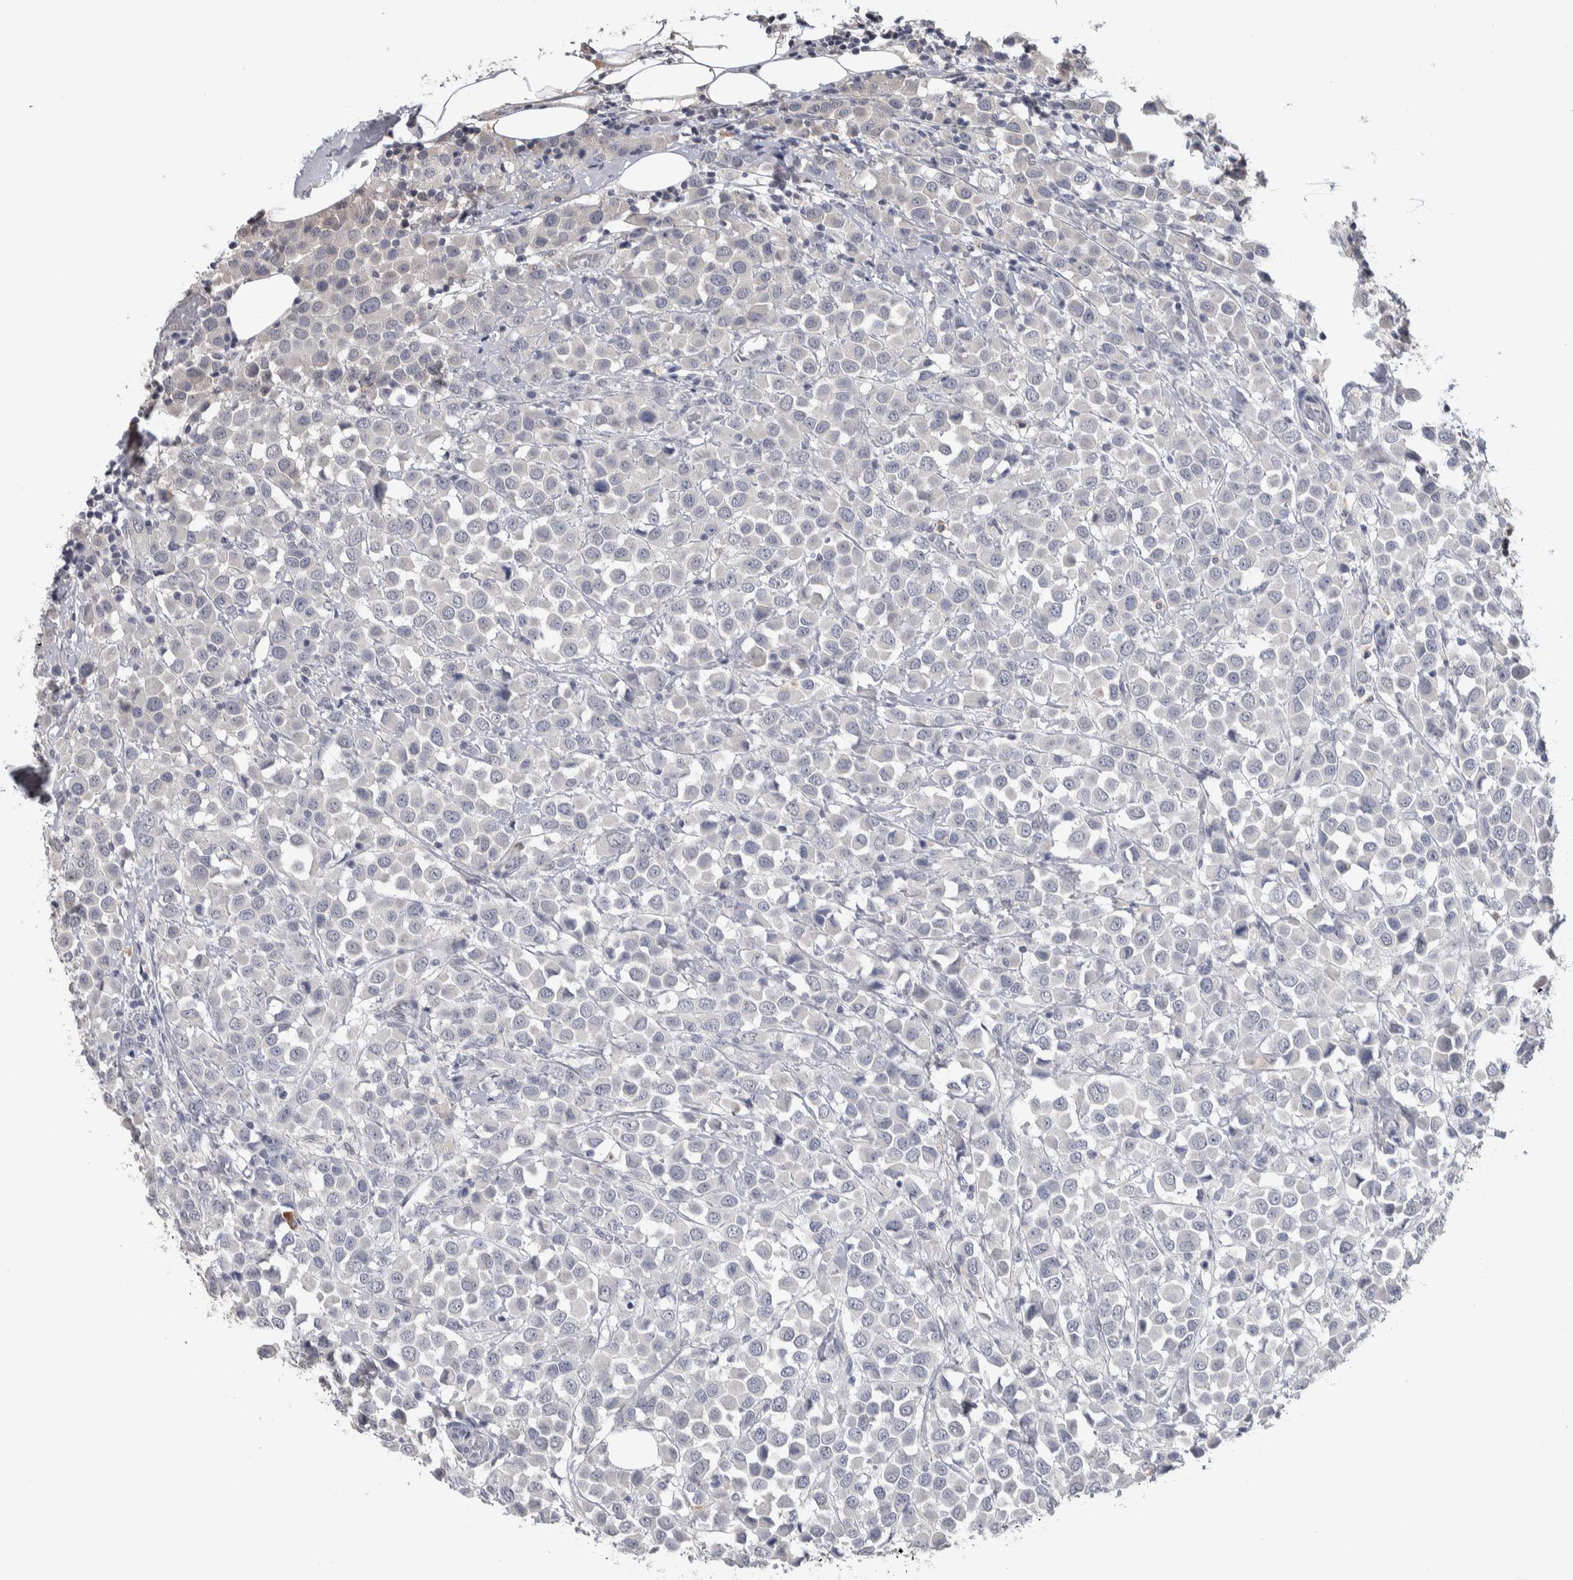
{"staining": {"intensity": "negative", "quantity": "none", "location": "none"}, "tissue": "breast cancer", "cell_type": "Tumor cells", "image_type": "cancer", "snomed": [{"axis": "morphology", "description": "Duct carcinoma"}, {"axis": "topography", "description": "Breast"}], "caption": "Tumor cells are negative for brown protein staining in invasive ductal carcinoma (breast).", "gene": "TMEM102", "patient": {"sex": "female", "age": 61}}